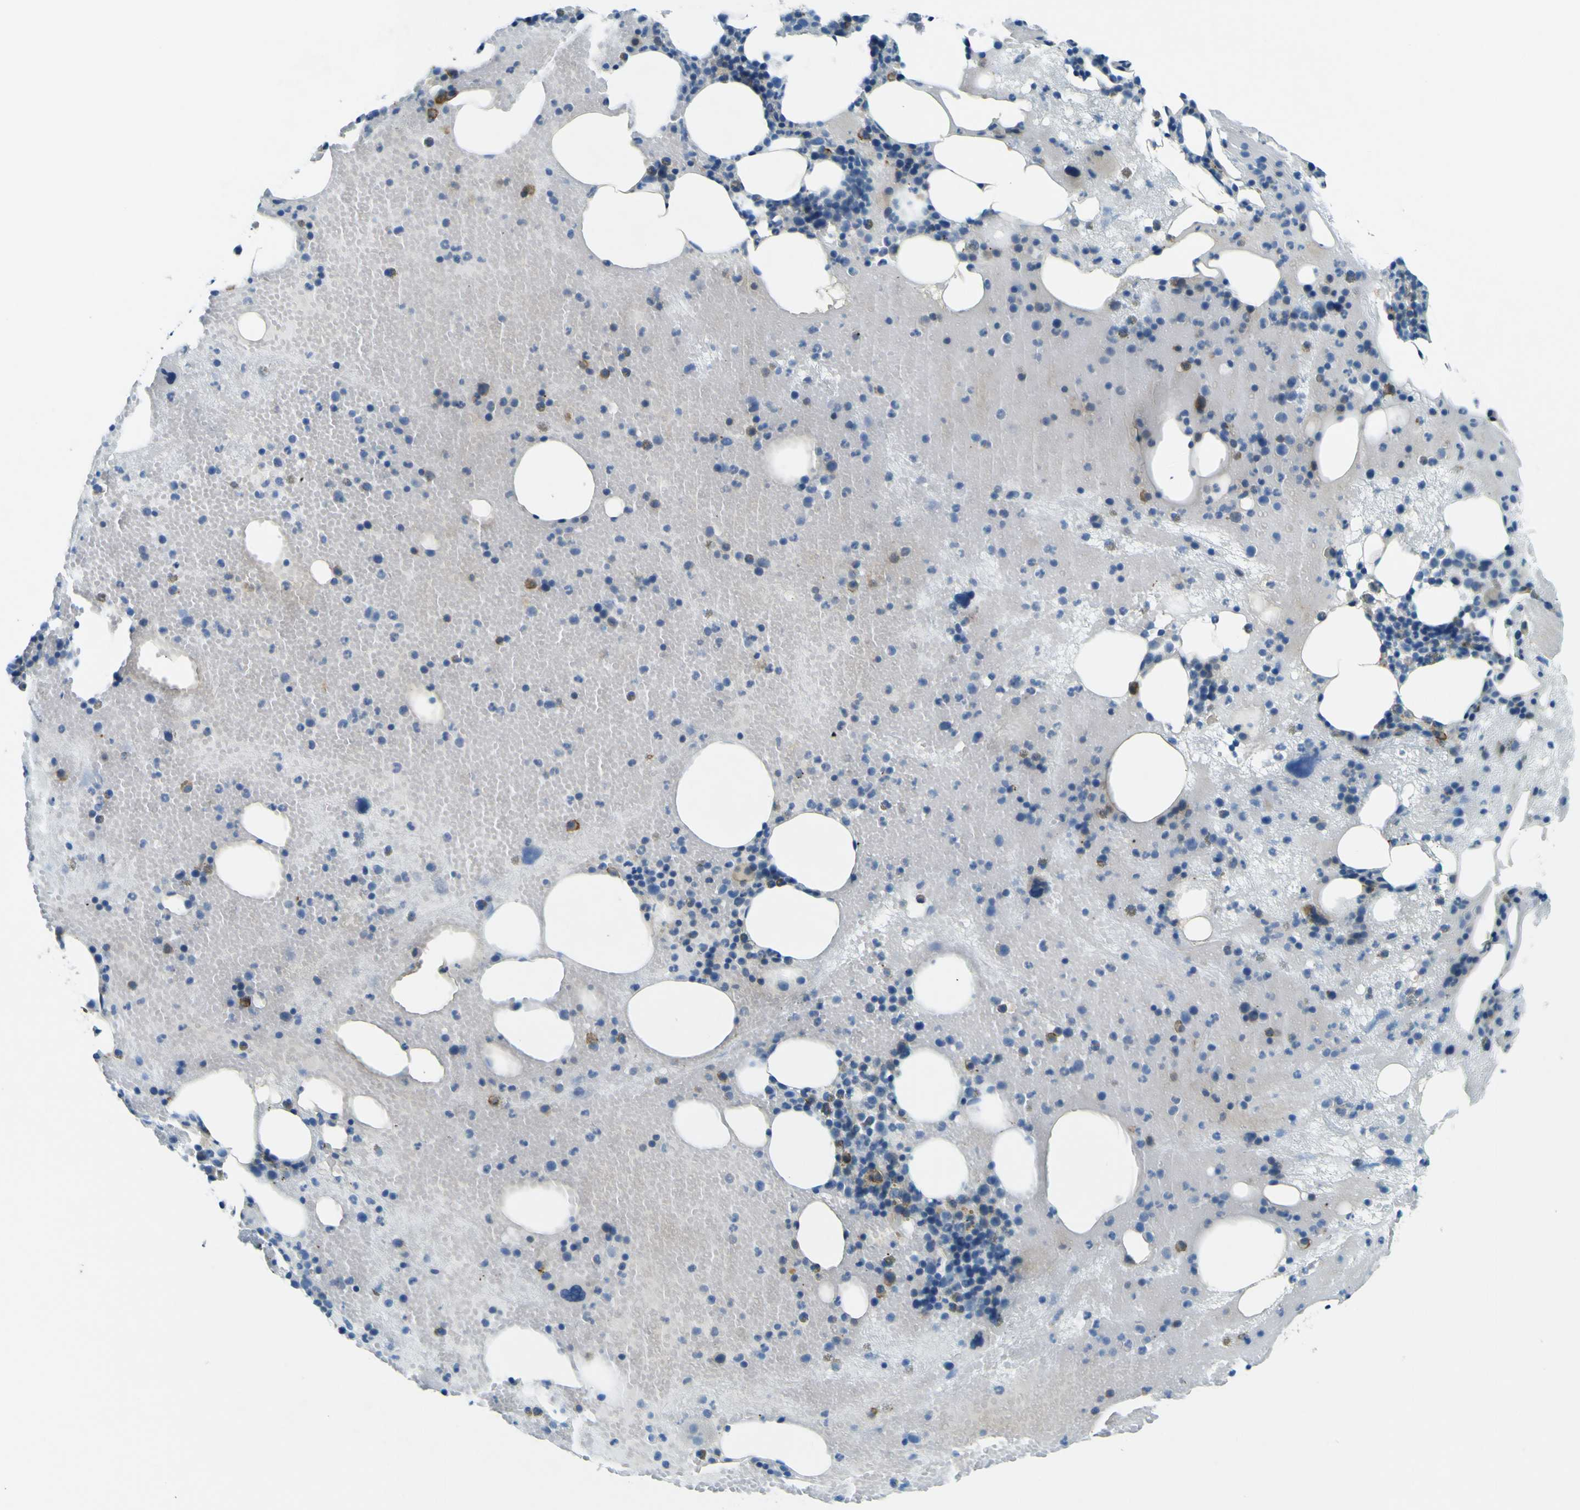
{"staining": {"intensity": "moderate", "quantity": "<25%", "location": "cytoplasmic/membranous"}, "tissue": "bone marrow", "cell_type": "Hematopoietic cells", "image_type": "normal", "snomed": [{"axis": "morphology", "description": "Normal tissue, NOS"}, {"axis": "morphology", "description": "Inflammation, NOS"}, {"axis": "topography", "description": "Bone marrow"}], "caption": "This is a micrograph of immunohistochemistry staining of benign bone marrow, which shows moderate expression in the cytoplasmic/membranous of hematopoietic cells.", "gene": "SORCS1", "patient": {"sex": "male", "age": 43}}